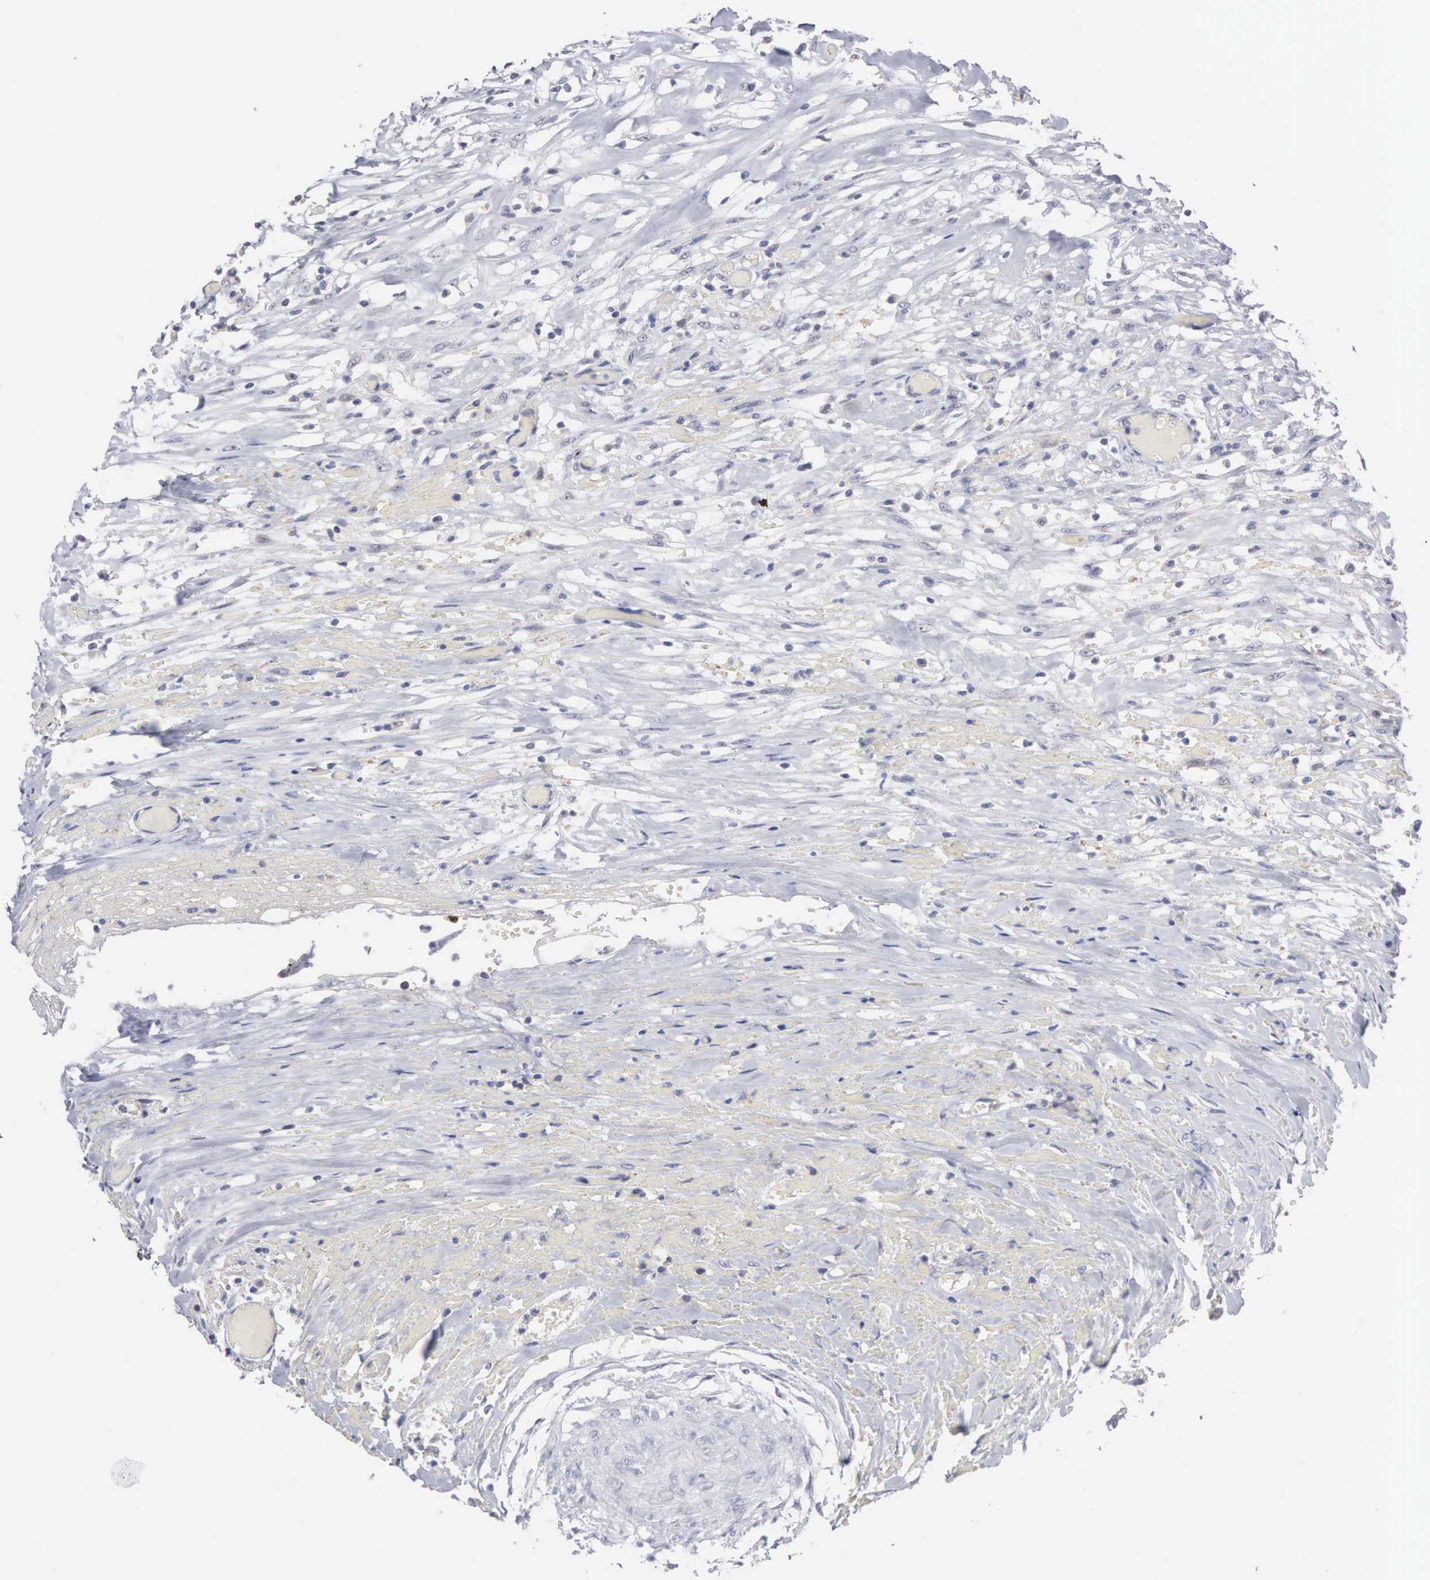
{"staining": {"intensity": "negative", "quantity": "none", "location": "none"}, "tissue": "lymphoma", "cell_type": "Tumor cells", "image_type": "cancer", "snomed": [{"axis": "morphology", "description": "Malignant lymphoma, non-Hodgkin's type, High grade"}, {"axis": "topography", "description": "Colon"}], "caption": "Immunohistochemical staining of high-grade malignant lymphoma, non-Hodgkin's type shows no significant staining in tumor cells.", "gene": "ACOT4", "patient": {"sex": "male", "age": 82}}